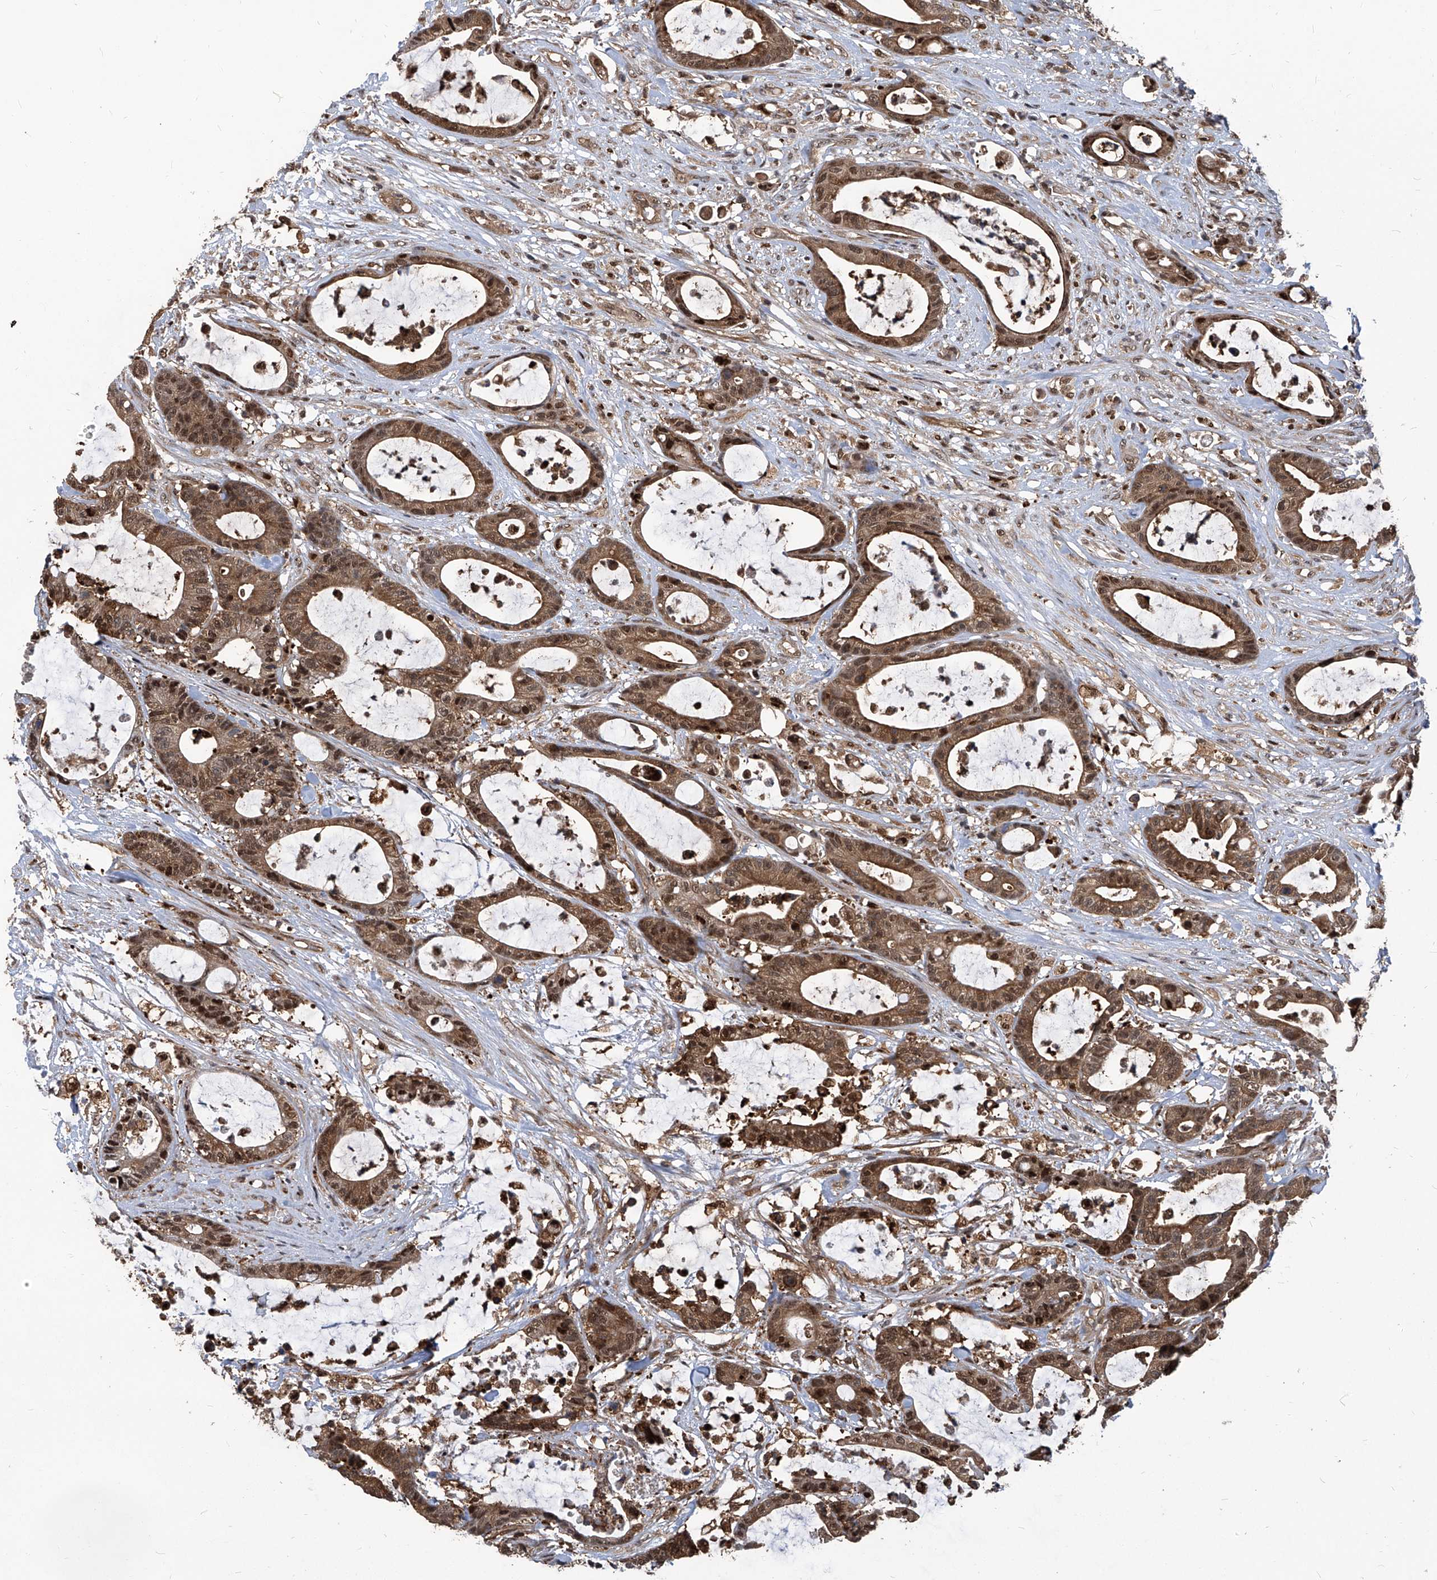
{"staining": {"intensity": "moderate", "quantity": ">75%", "location": "cytoplasmic/membranous,nuclear"}, "tissue": "colorectal cancer", "cell_type": "Tumor cells", "image_type": "cancer", "snomed": [{"axis": "morphology", "description": "Adenocarcinoma, NOS"}, {"axis": "topography", "description": "Colon"}], "caption": "Immunohistochemistry (DAB) staining of human adenocarcinoma (colorectal) demonstrates moderate cytoplasmic/membranous and nuclear protein staining in about >75% of tumor cells. (IHC, brightfield microscopy, high magnification).", "gene": "PSMB1", "patient": {"sex": "female", "age": 84}}